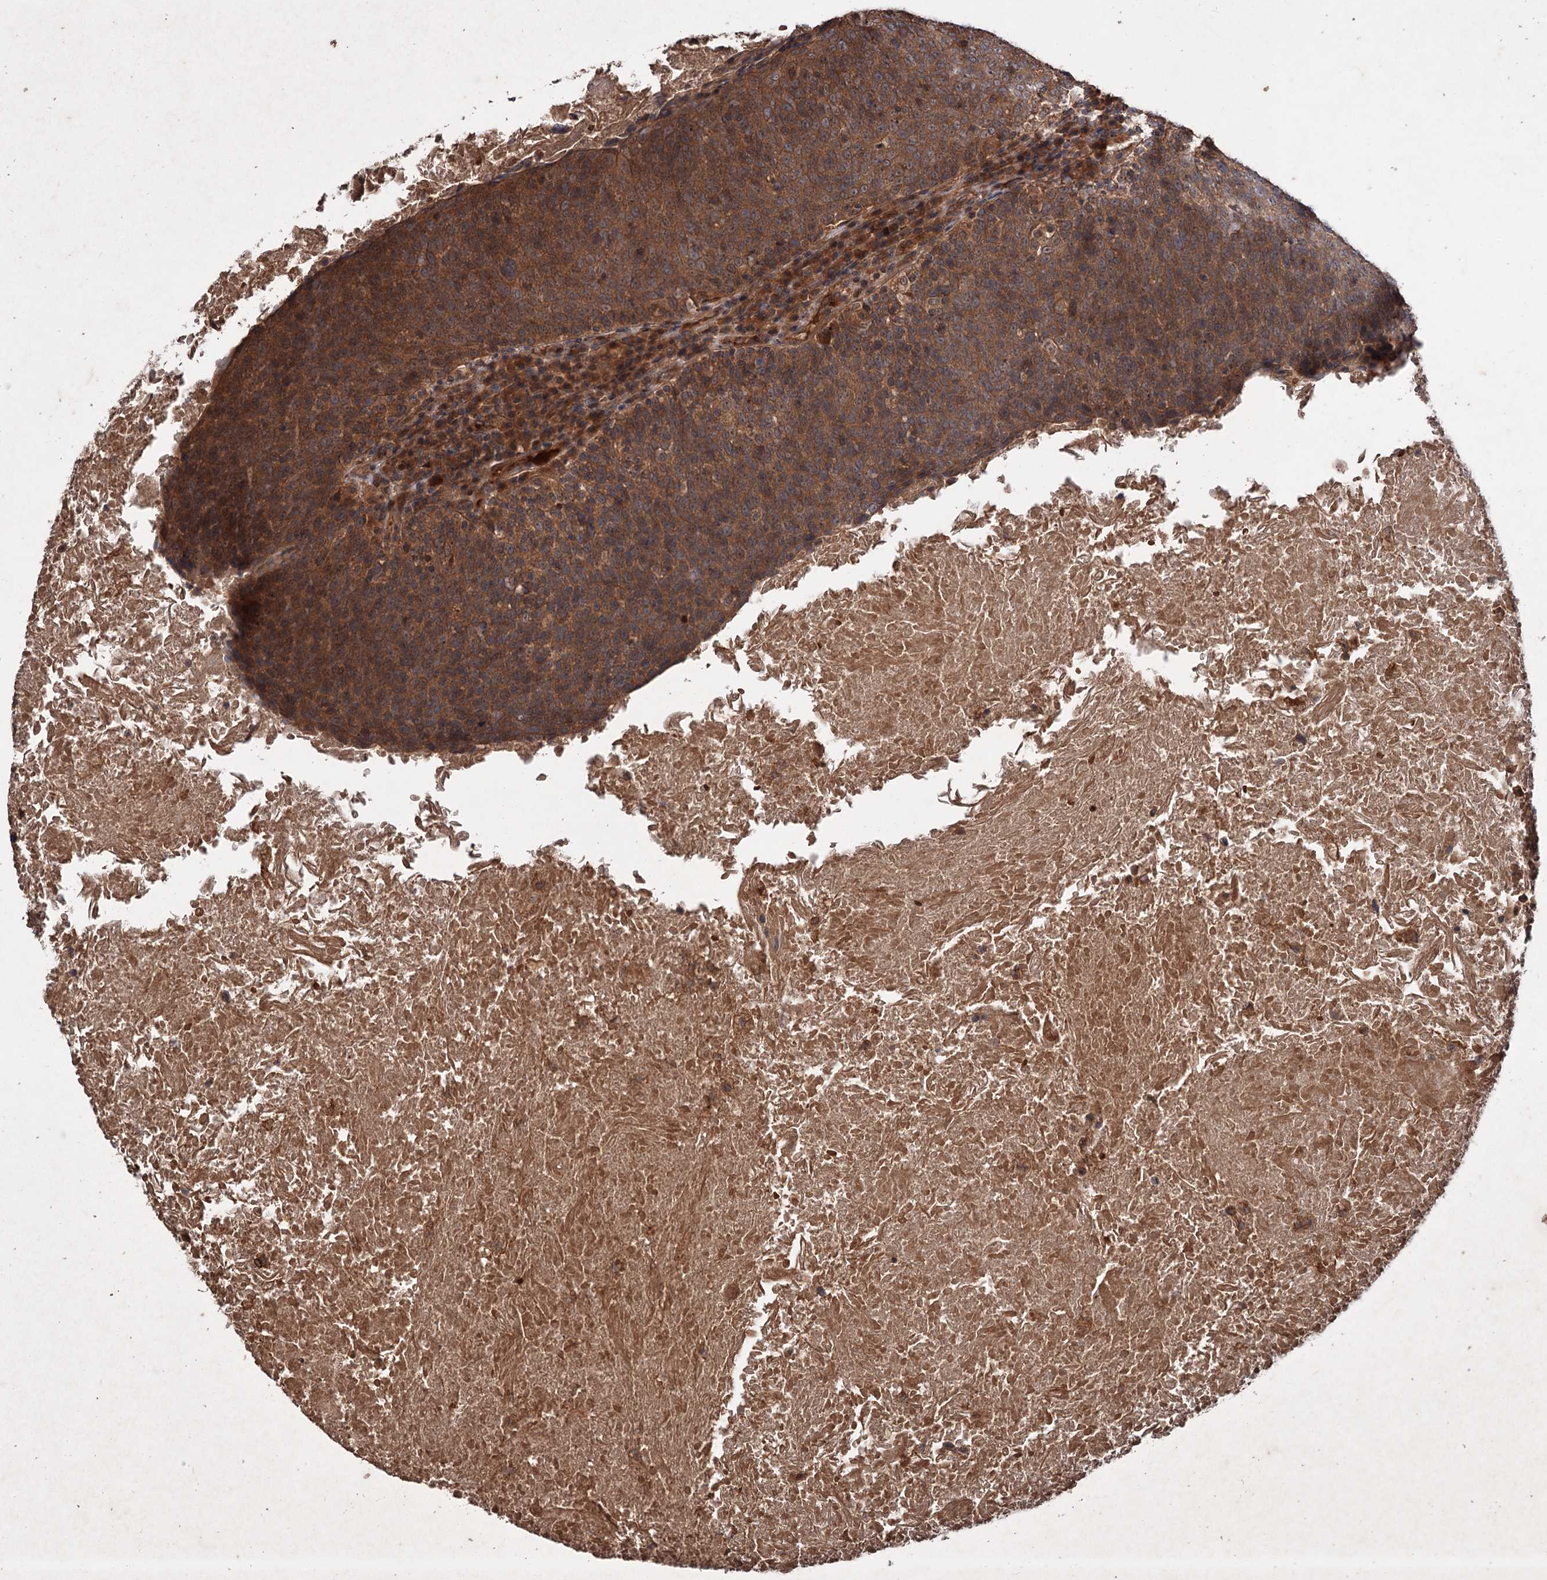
{"staining": {"intensity": "strong", "quantity": ">75%", "location": "cytoplasmic/membranous"}, "tissue": "head and neck cancer", "cell_type": "Tumor cells", "image_type": "cancer", "snomed": [{"axis": "morphology", "description": "Squamous cell carcinoma, NOS"}, {"axis": "morphology", "description": "Squamous cell carcinoma, metastatic, NOS"}, {"axis": "topography", "description": "Lymph node"}, {"axis": "topography", "description": "Head-Neck"}], "caption": "A micrograph showing strong cytoplasmic/membranous expression in about >75% of tumor cells in metastatic squamous cell carcinoma (head and neck), as visualized by brown immunohistochemical staining.", "gene": "ADK", "patient": {"sex": "male", "age": 62}}